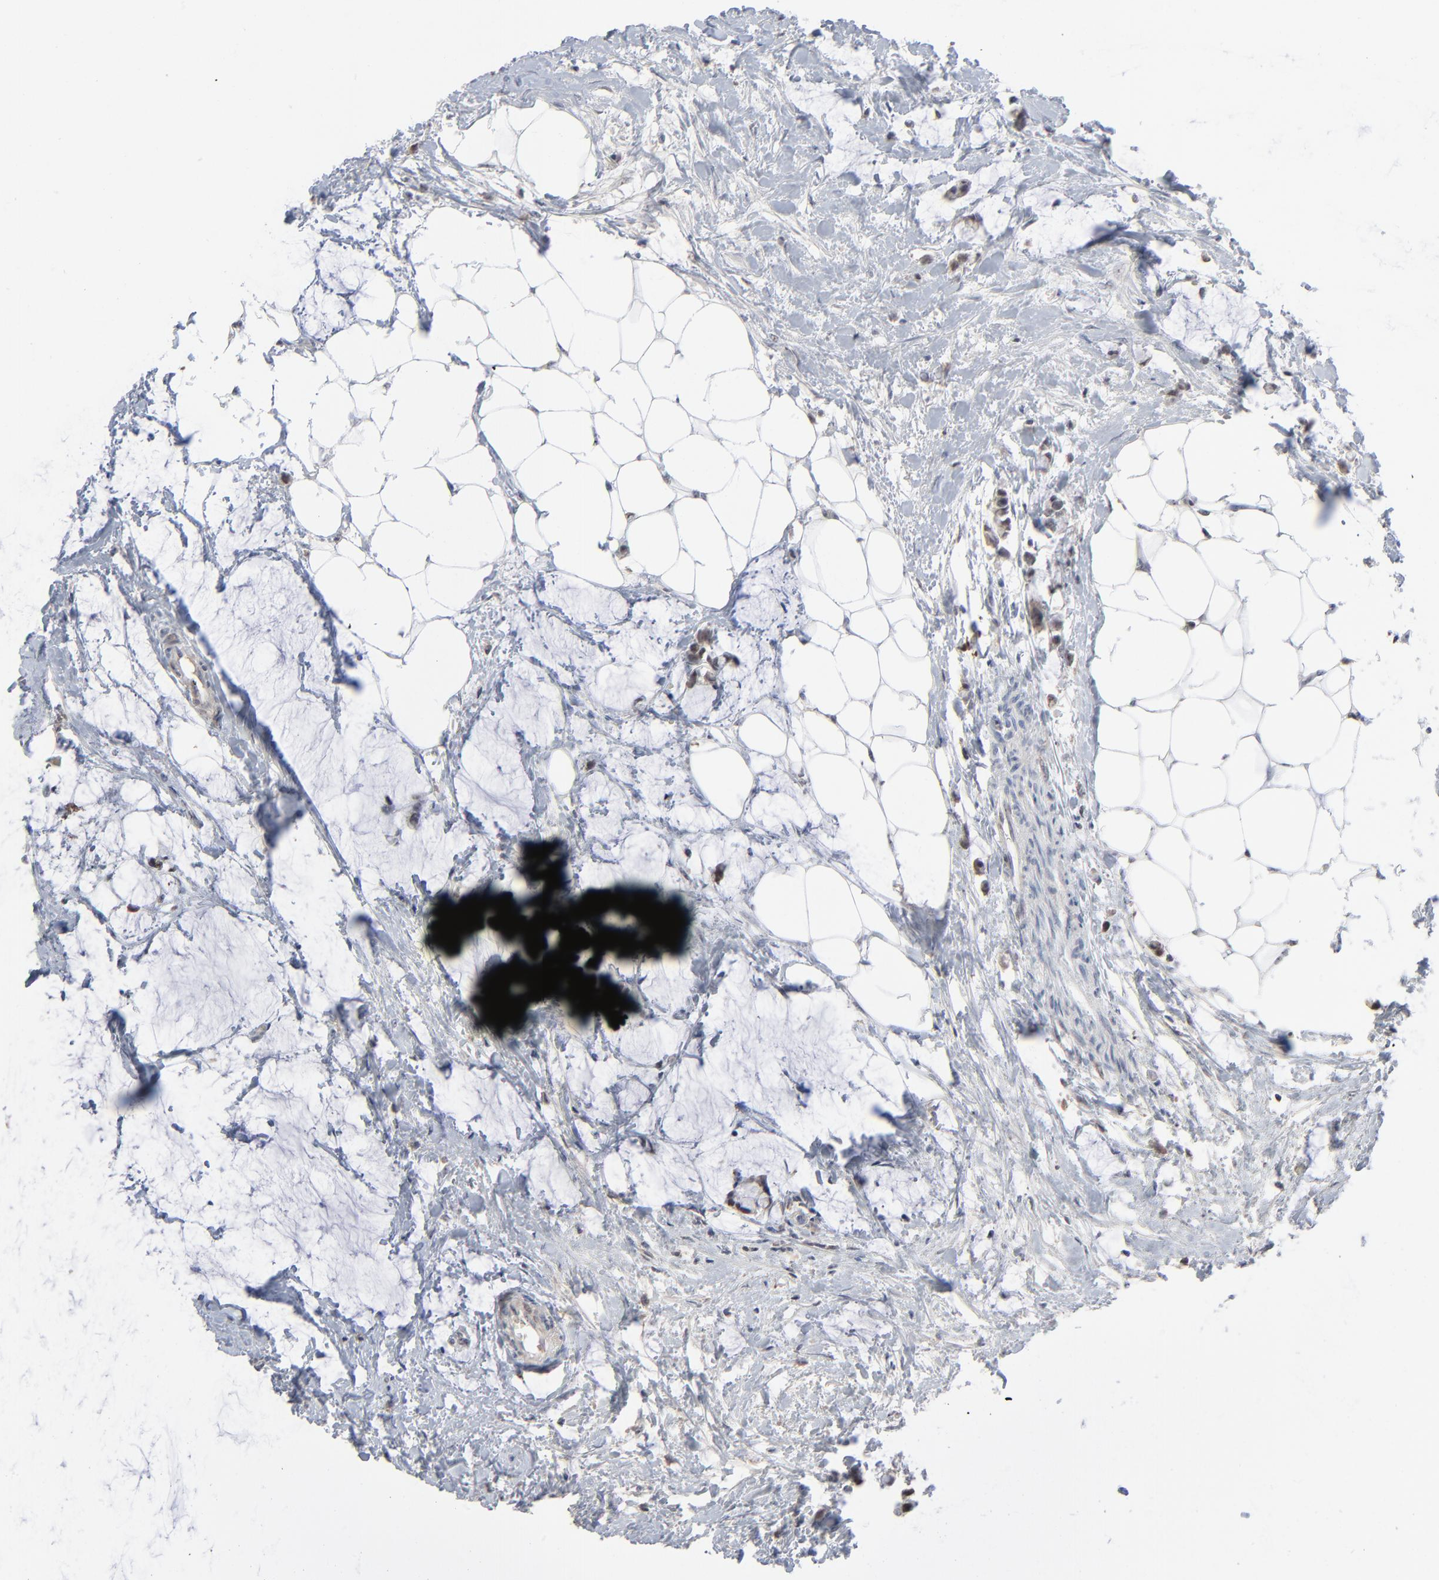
{"staining": {"intensity": "weak", "quantity": "25%-75%", "location": "nuclear"}, "tissue": "colorectal cancer", "cell_type": "Tumor cells", "image_type": "cancer", "snomed": [{"axis": "morphology", "description": "Normal tissue, NOS"}, {"axis": "morphology", "description": "Adenocarcinoma, NOS"}, {"axis": "topography", "description": "Colon"}, {"axis": "topography", "description": "Peripheral nerve tissue"}], "caption": "This is an image of IHC staining of colorectal cancer, which shows weak staining in the nuclear of tumor cells.", "gene": "MPHOSPH6", "patient": {"sex": "male", "age": 14}}